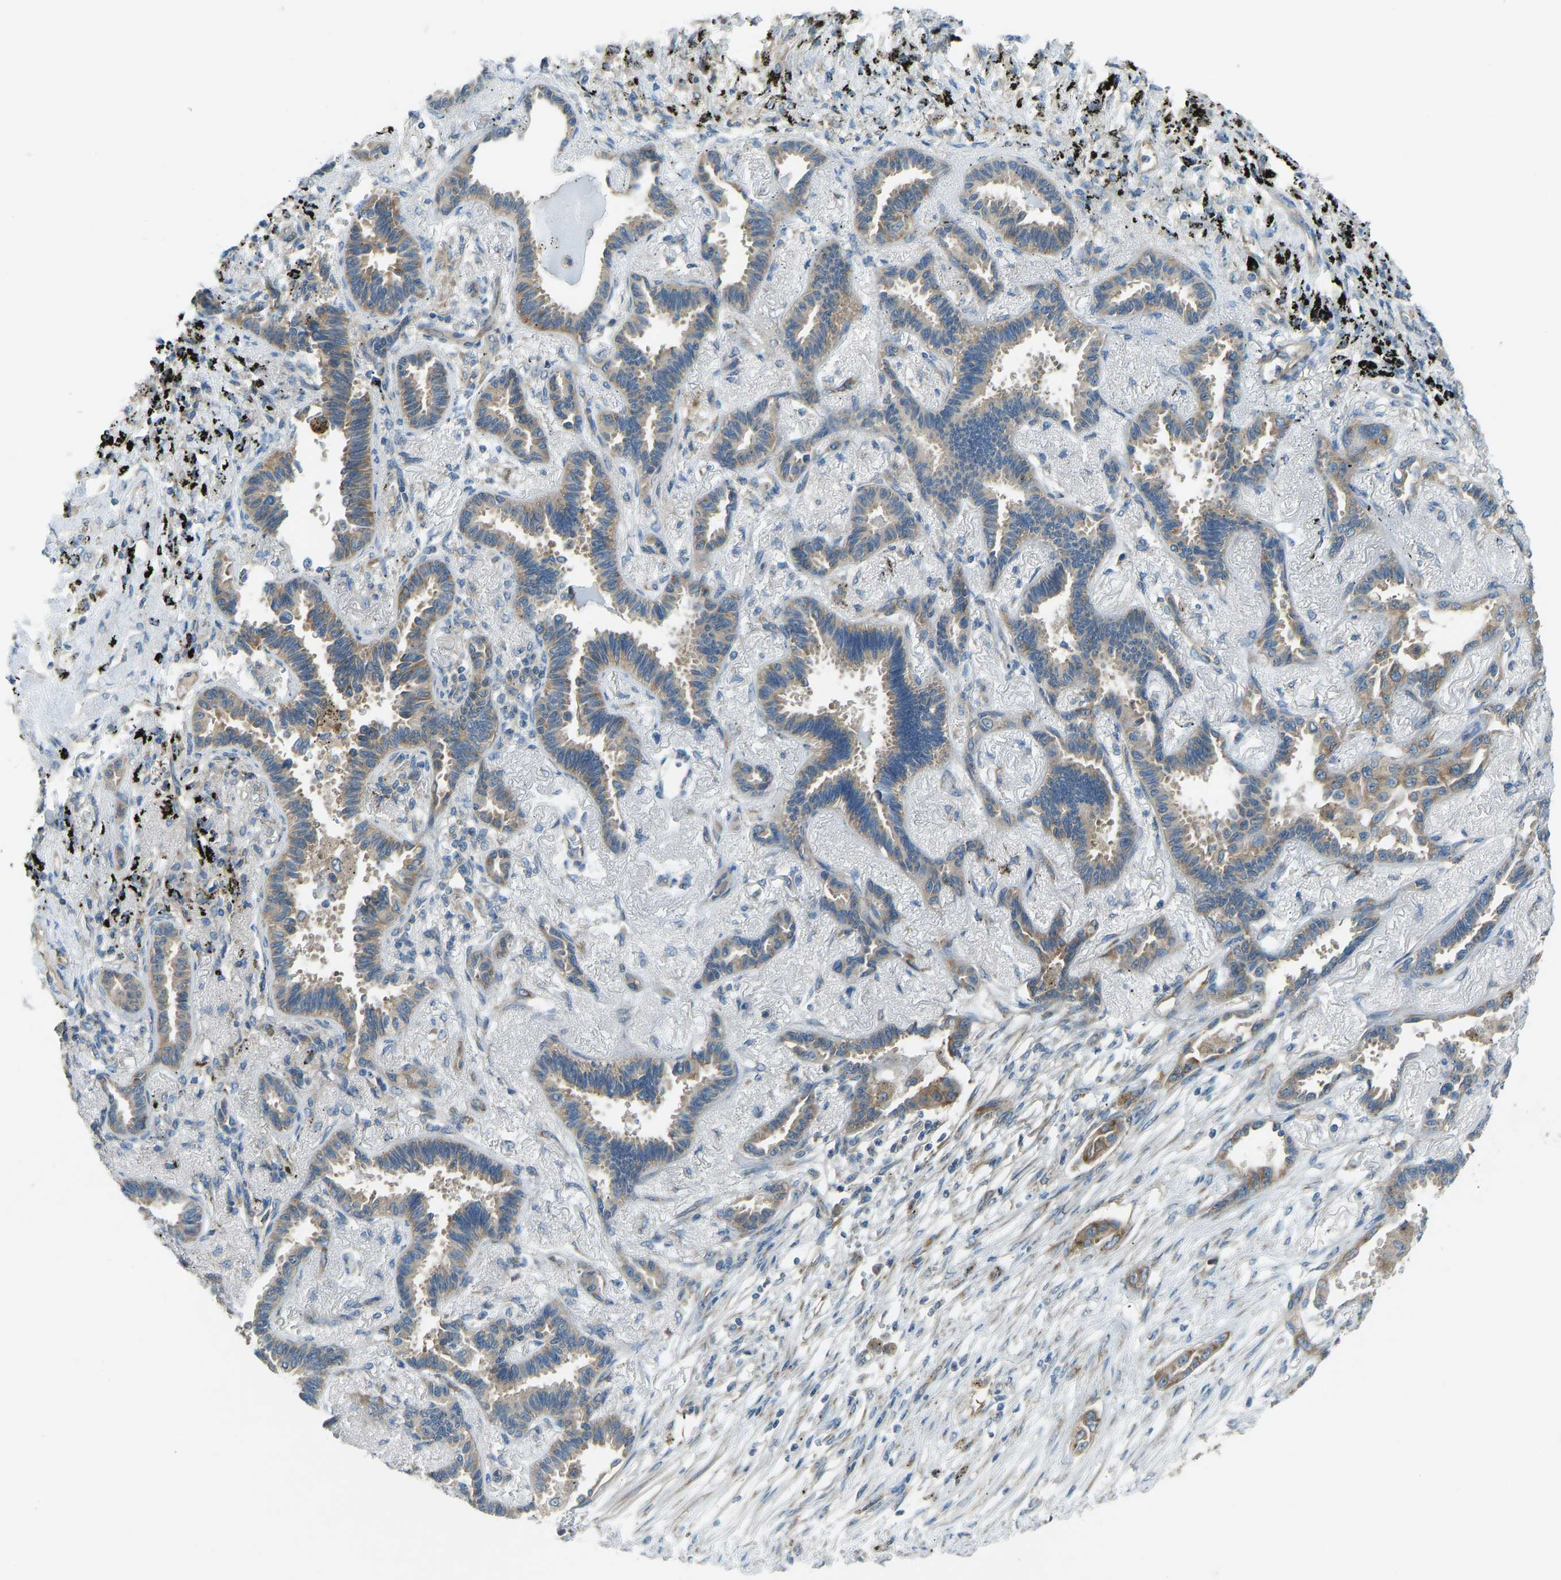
{"staining": {"intensity": "moderate", "quantity": ">75%", "location": "cytoplasmic/membranous"}, "tissue": "lung cancer", "cell_type": "Tumor cells", "image_type": "cancer", "snomed": [{"axis": "morphology", "description": "Adenocarcinoma, NOS"}, {"axis": "topography", "description": "Lung"}], "caption": "Lung cancer was stained to show a protein in brown. There is medium levels of moderate cytoplasmic/membranous positivity in about >75% of tumor cells. The staining was performed using DAB (3,3'-diaminobenzidine) to visualize the protein expression in brown, while the nuclei were stained in blue with hematoxylin (Magnification: 20x).", "gene": "STAU2", "patient": {"sex": "male", "age": 59}}